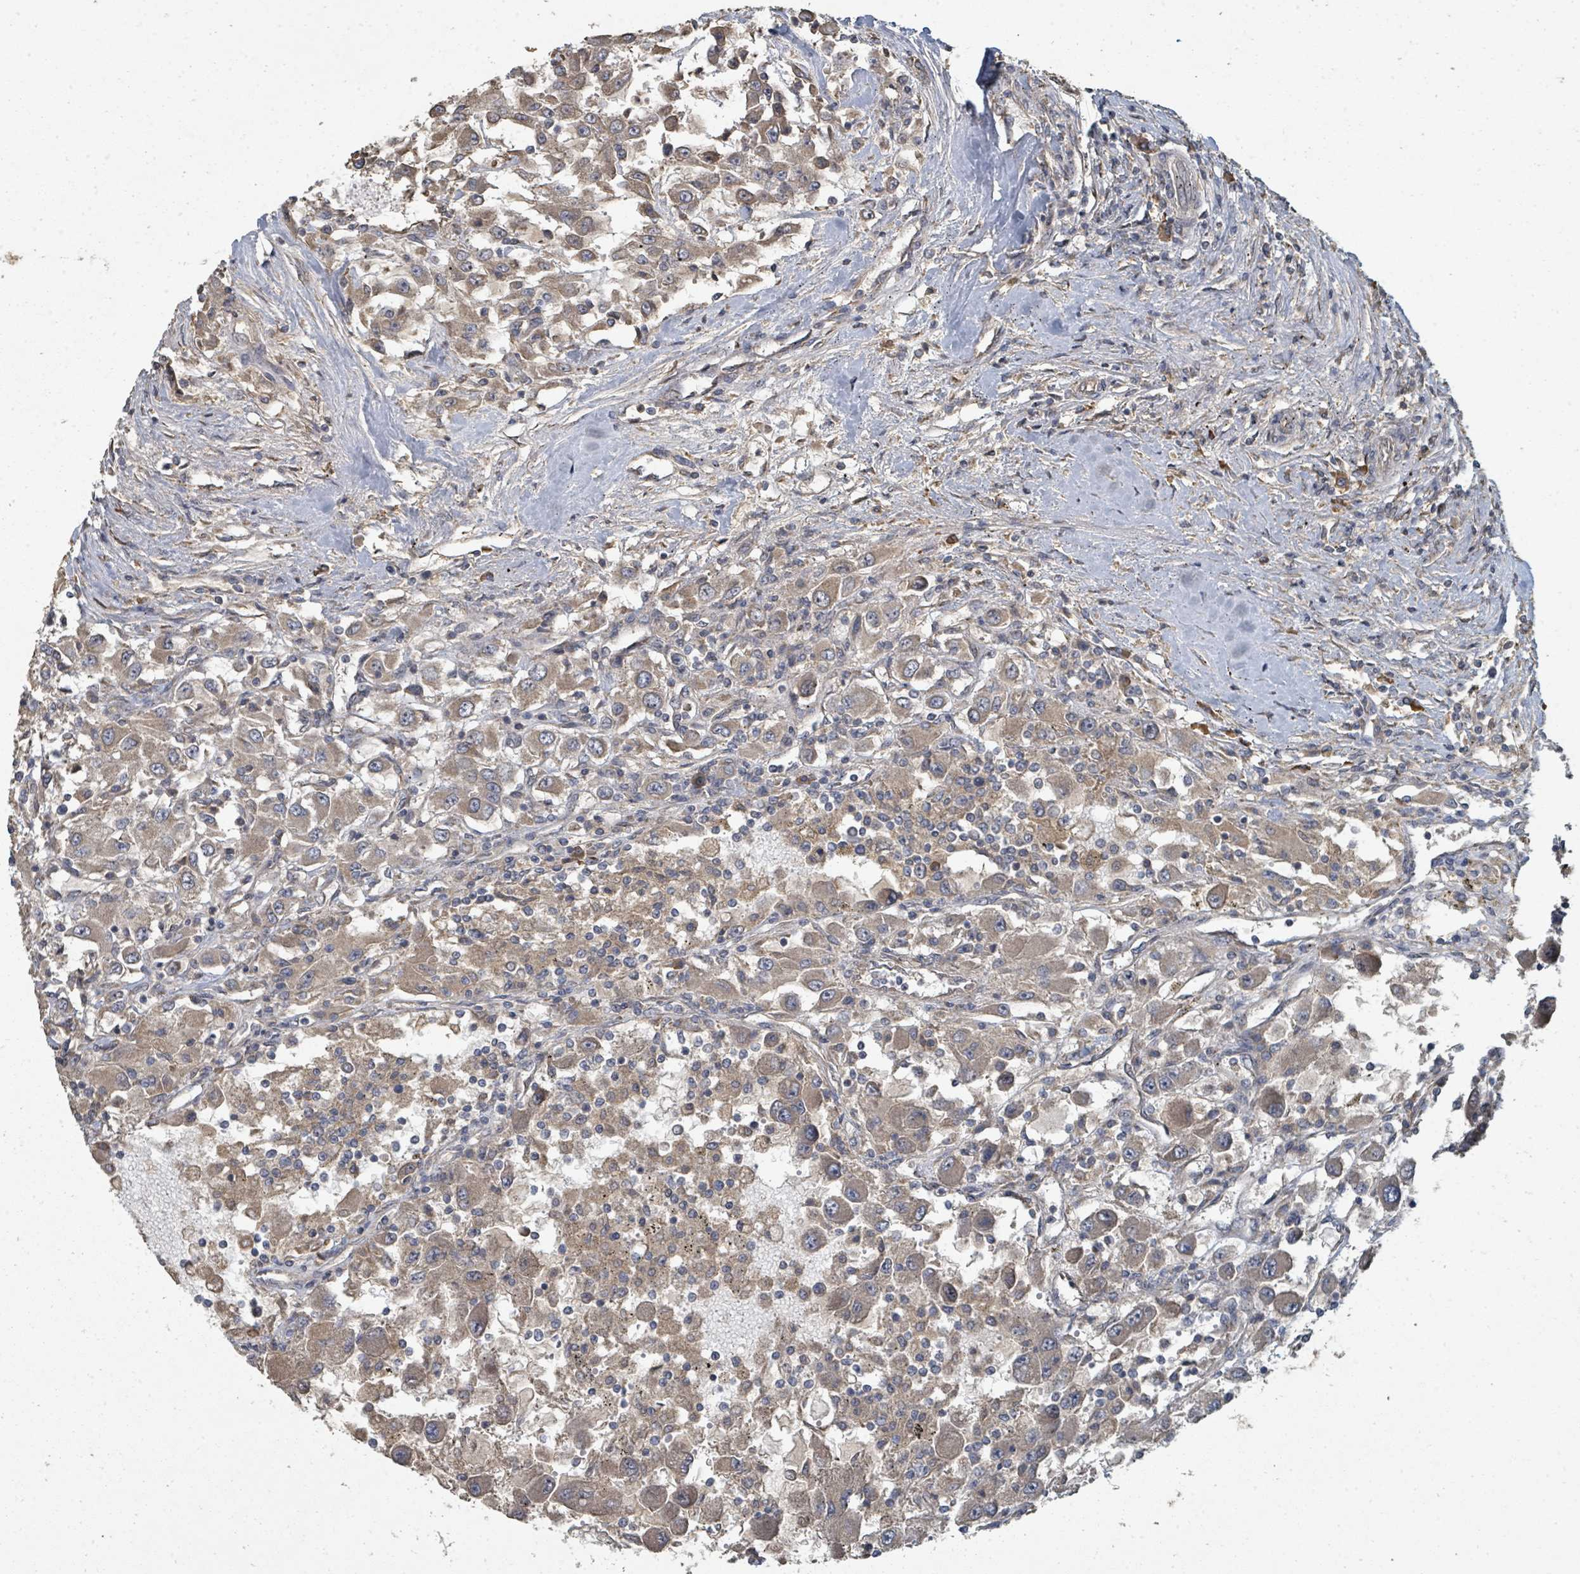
{"staining": {"intensity": "moderate", "quantity": "25%-75%", "location": "cytoplasmic/membranous"}, "tissue": "renal cancer", "cell_type": "Tumor cells", "image_type": "cancer", "snomed": [{"axis": "morphology", "description": "Adenocarcinoma, NOS"}, {"axis": "topography", "description": "Kidney"}], "caption": "Brown immunohistochemical staining in adenocarcinoma (renal) demonstrates moderate cytoplasmic/membranous expression in about 25%-75% of tumor cells.", "gene": "WDFY1", "patient": {"sex": "female", "age": 67}}